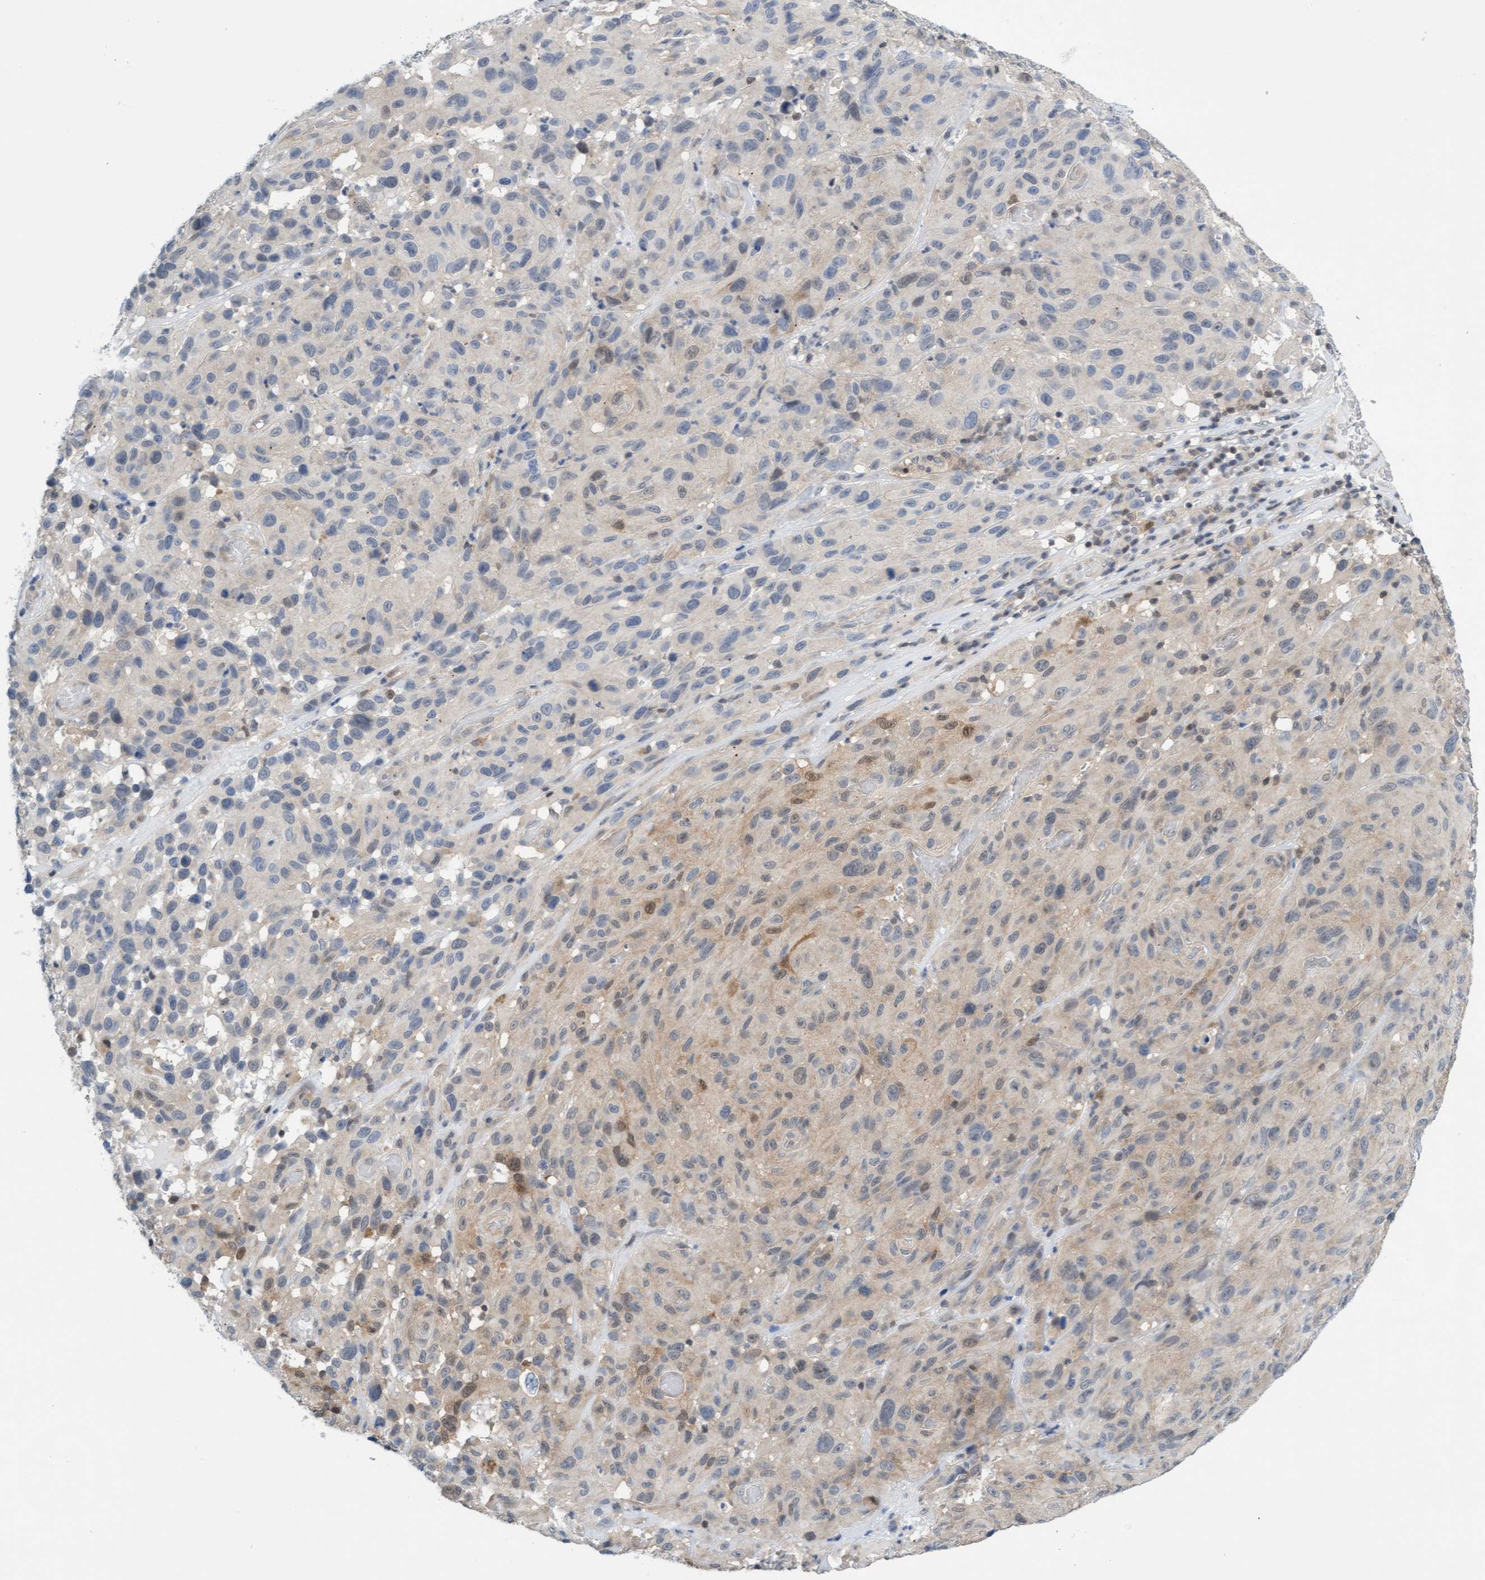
{"staining": {"intensity": "weak", "quantity": "25%-75%", "location": "cytoplasmic/membranous"}, "tissue": "melanoma", "cell_type": "Tumor cells", "image_type": "cancer", "snomed": [{"axis": "morphology", "description": "Malignant melanoma, NOS"}, {"axis": "topography", "description": "Skin"}], "caption": "Human malignant melanoma stained with a brown dye reveals weak cytoplasmic/membranous positive expression in about 25%-75% of tumor cells.", "gene": "AMZ2", "patient": {"sex": "male", "age": 66}}